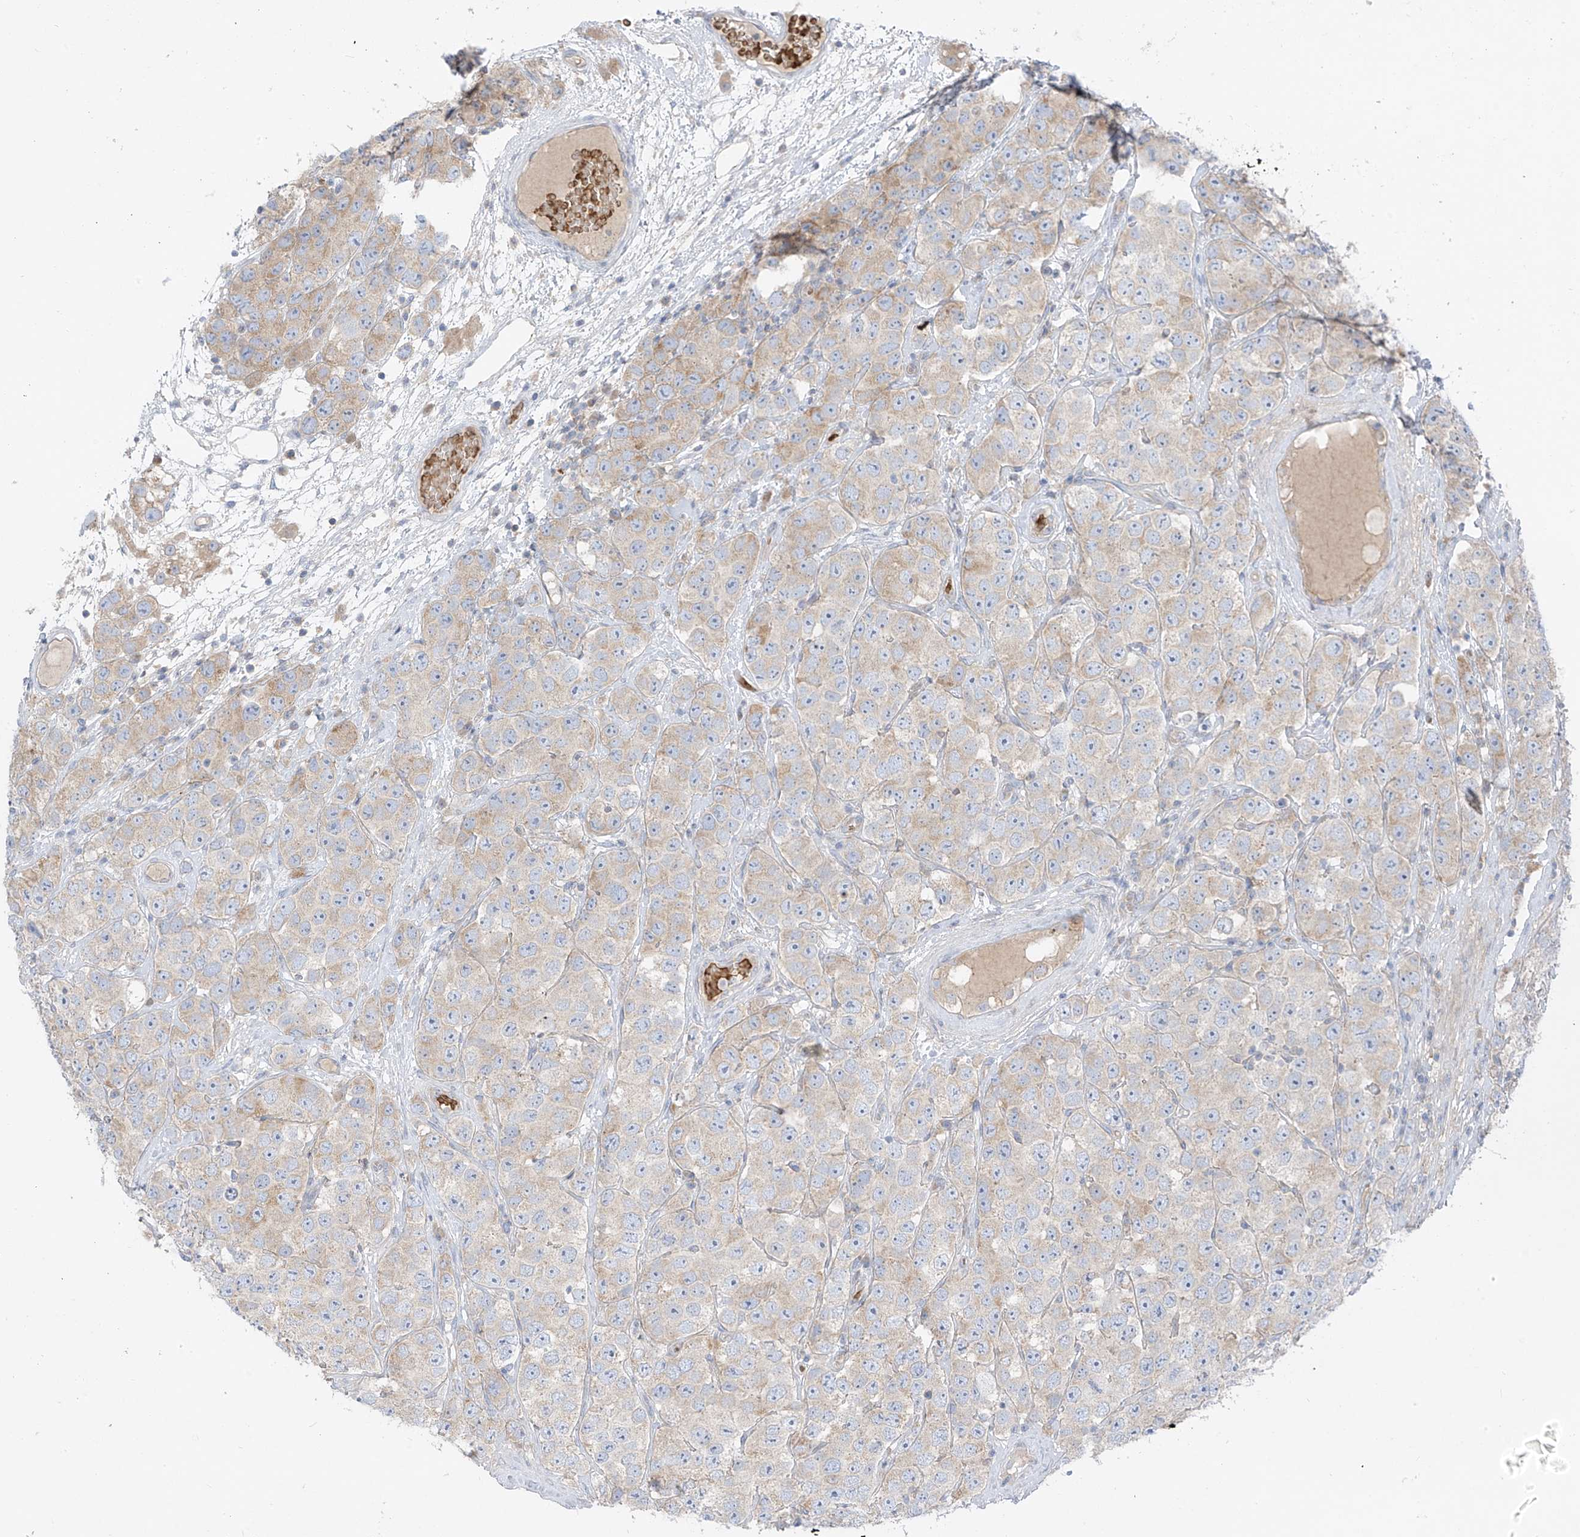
{"staining": {"intensity": "weak", "quantity": "<25%", "location": "cytoplasmic/membranous"}, "tissue": "testis cancer", "cell_type": "Tumor cells", "image_type": "cancer", "snomed": [{"axis": "morphology", "description": "Seminoma, NOS"}, {"axis": "topography", "description": "Testis"}], "caption": "A histopathology image of testis cancer stained for a protein reveals no brown staining in tumor cells.", "gene": "DGKQ", "patient": {"sex": "male", "age": 28}}